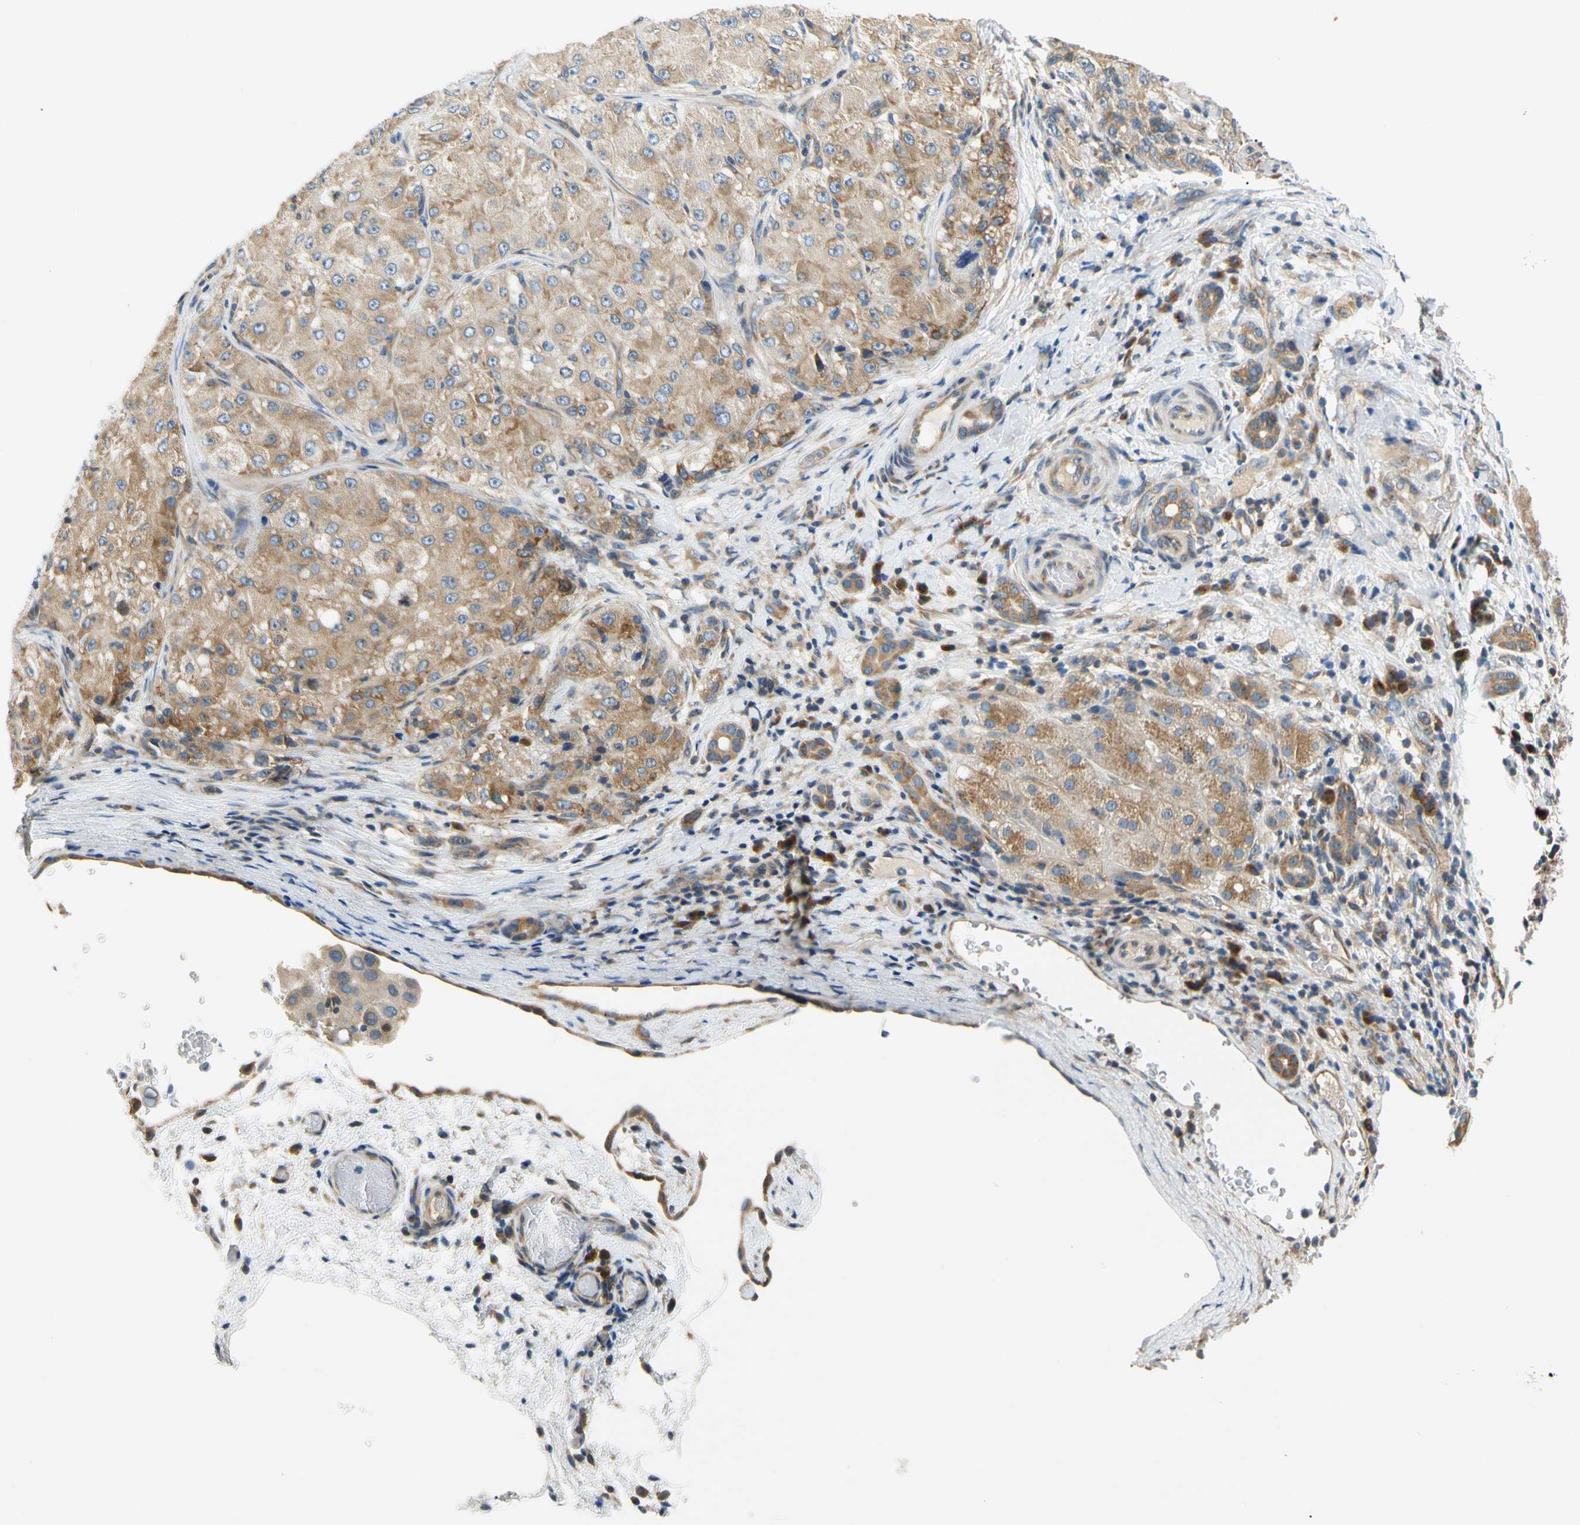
{"staining": {"intensity": "moderate", "quantity": ">75%", "location": "cytoplasmic/membranous"}, "tissue": "liver cancer", "cell_type": "Tumor cells", "image_type": "cancer", "snomed": [{"axis": "morphology", "description": "Carcinoma, Hepatocellular, NOS"}, {"axis": "topography", "description": "Liver"}], "caption": "Human hepatocellular carcinoma (liver) stained with a brown dye demonstrates moderate cytoplasmic/membranous positive expression in approximately >75% of tumor cells.", "gene": "LRRC47", "patient": {"sex": "male", "age": 80}}